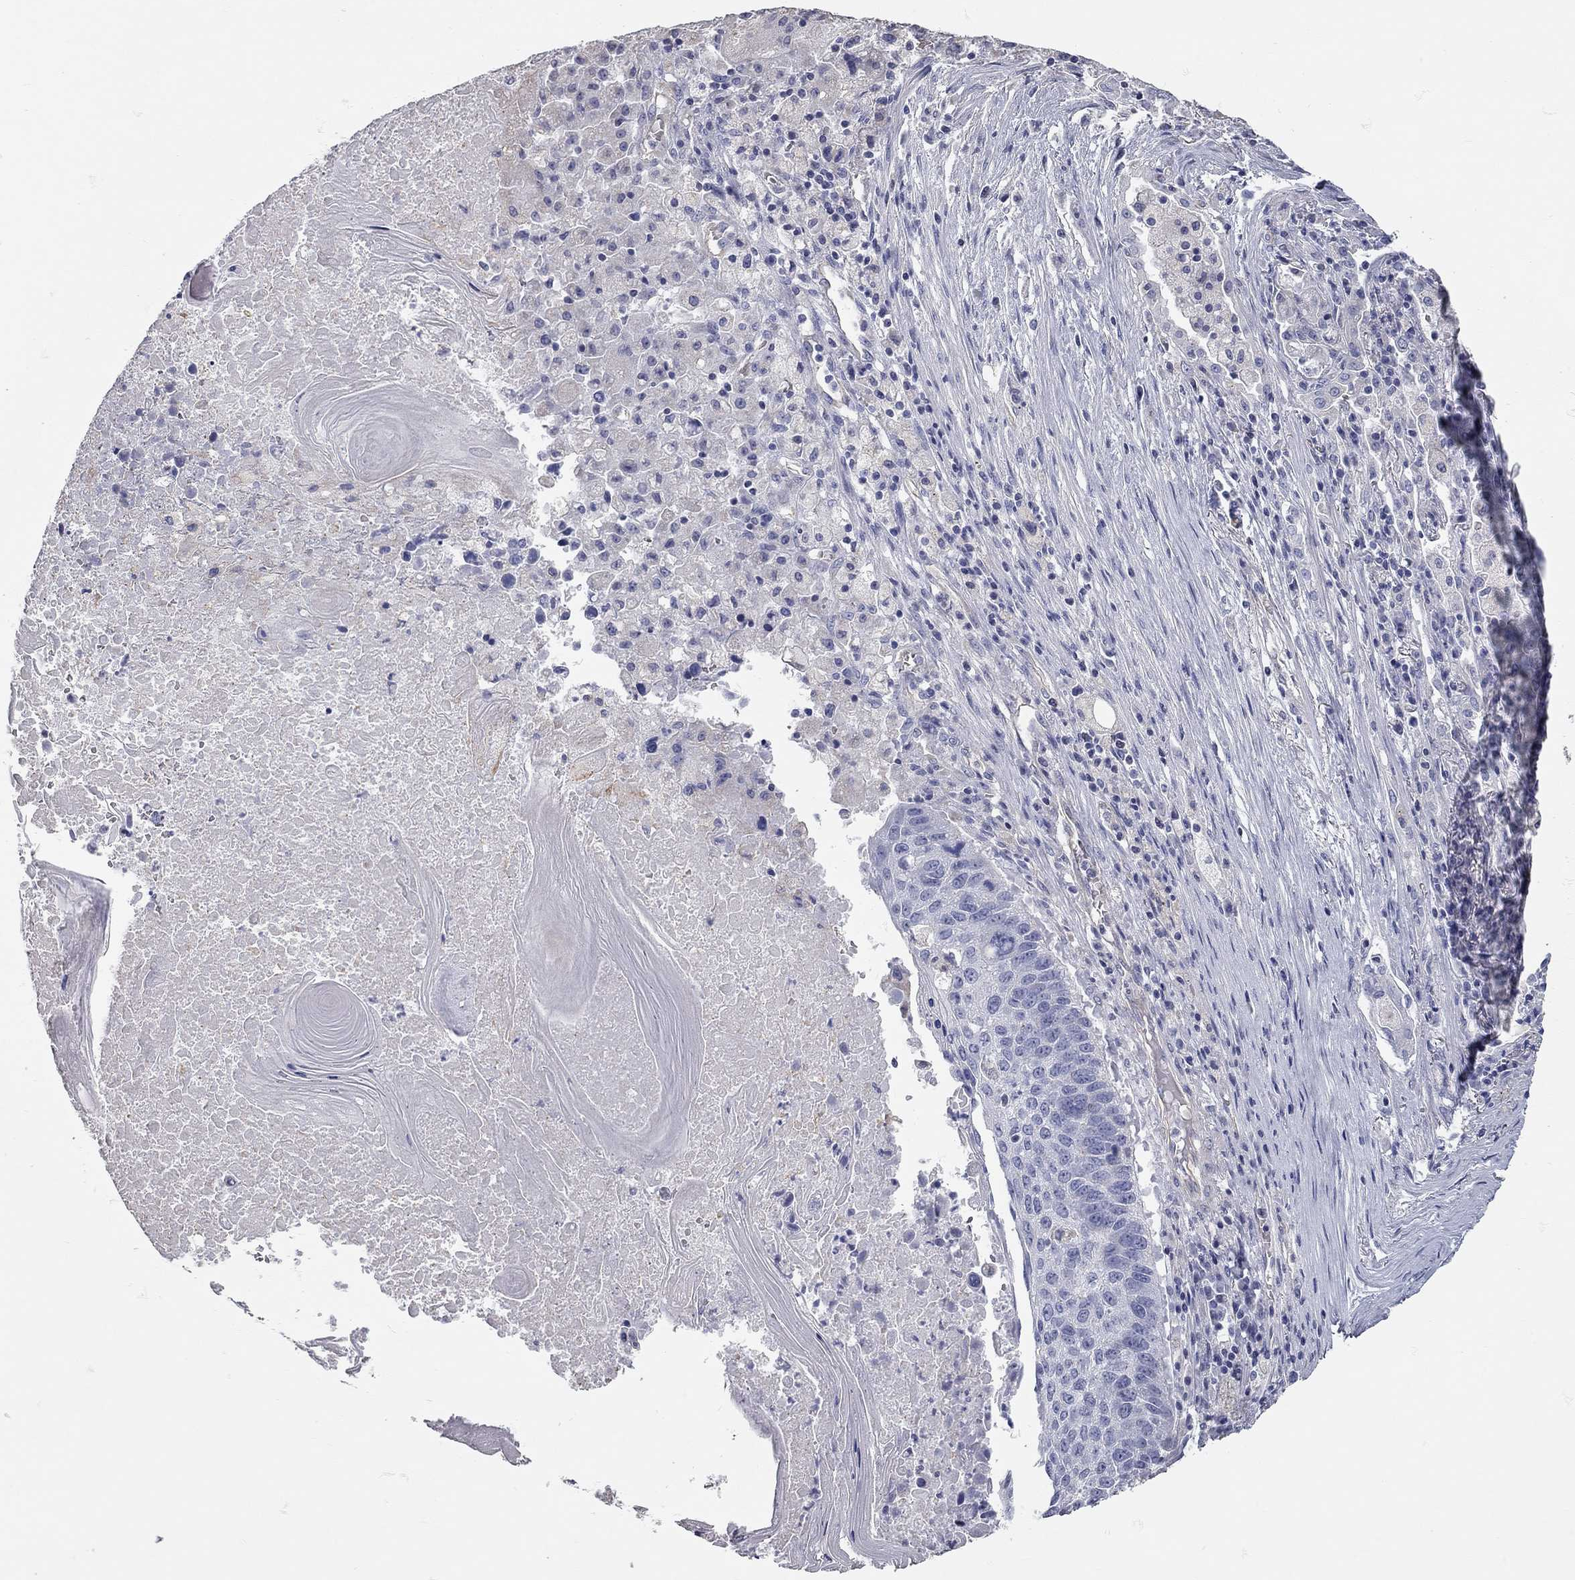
{"staining": {"intensity": "negative", "quantity": "none", "location": "none"}, "tissue": "lung cancer", "cell_type": "Tumor cells", "image_type": "cancer", "snomed": [{"axis": "morphology", "description": "Squamous cell carcinoma, NOS"}, {"axis": "topography", "description": "Lung"}], "caption": "IHC image of neoplastic tissue: lung cancer (squamous cell carcinoma) stained with DAB (3,3'-diaminobenzidine) exhibits no significant protein staining in tumor cells.", "gene": "C10orf90", "patient": {"sex": "male", "age": 73}}